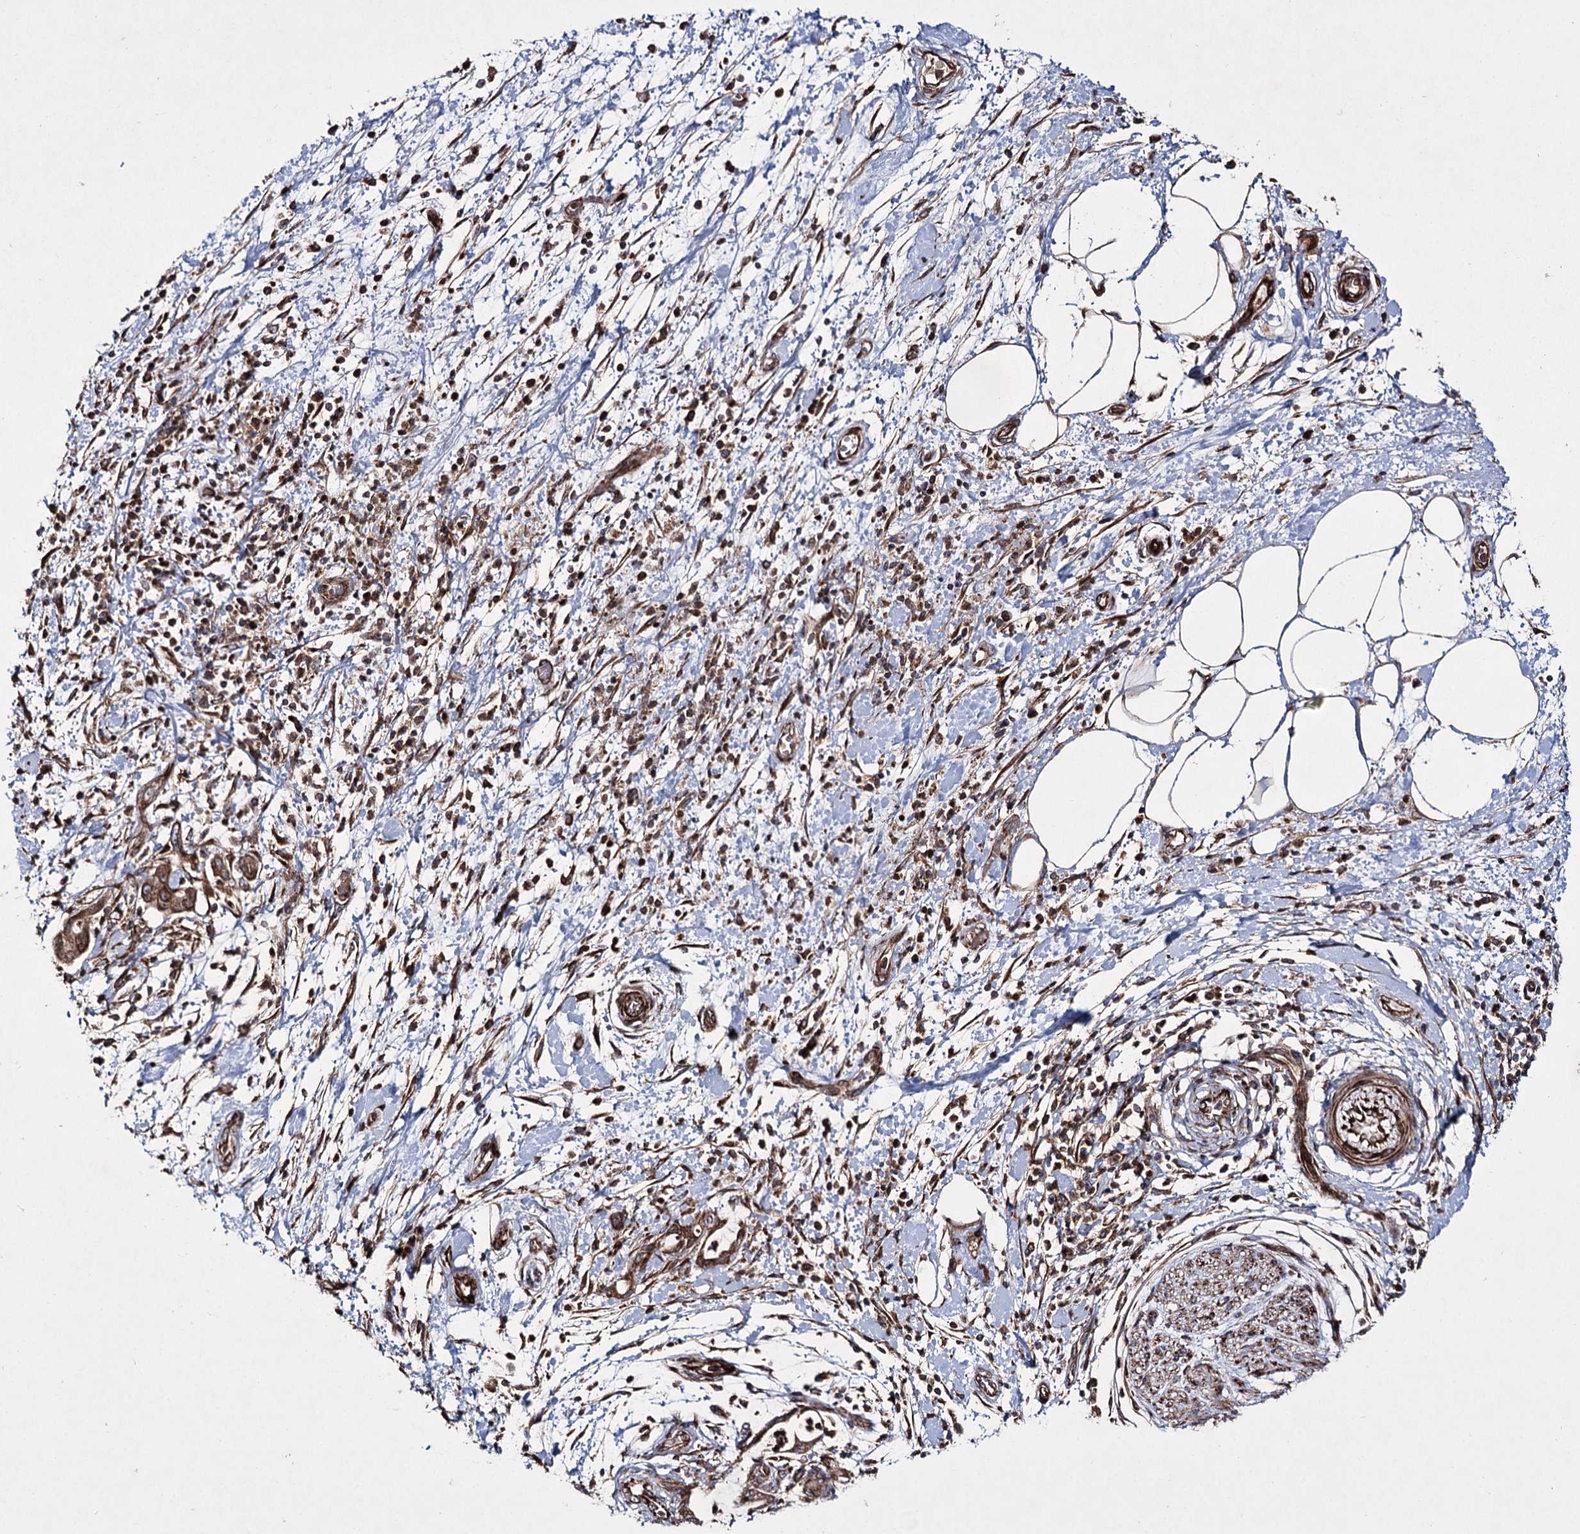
{"staining": {"intensity": "moderate", "quantity": ">75%", "location": "cytoplasmic/membranous"}, "tissue": "pancreatic cancer", "cell_type": "Tumor cells", "image_type": "cancer", "snomed": [{"axis": "morphology", "description": "Adenocarcinoma, NOS"}, {"axis": "topography", "description": "Pancreas"}], "caption": "An immunohistochemistry (IHC) micrograph of tumor tissue is shown. Protein staining in brown shows moderate cytoplasmic/membranous positivity in adenocarcinoma (pancreatic) within tumor cells. Immunohistochemistry (ihc) stains the protein in brown and the nuclei are stained blue.", "gene": "HECTD2", "patient": {"sex": "female", "age": 55}}